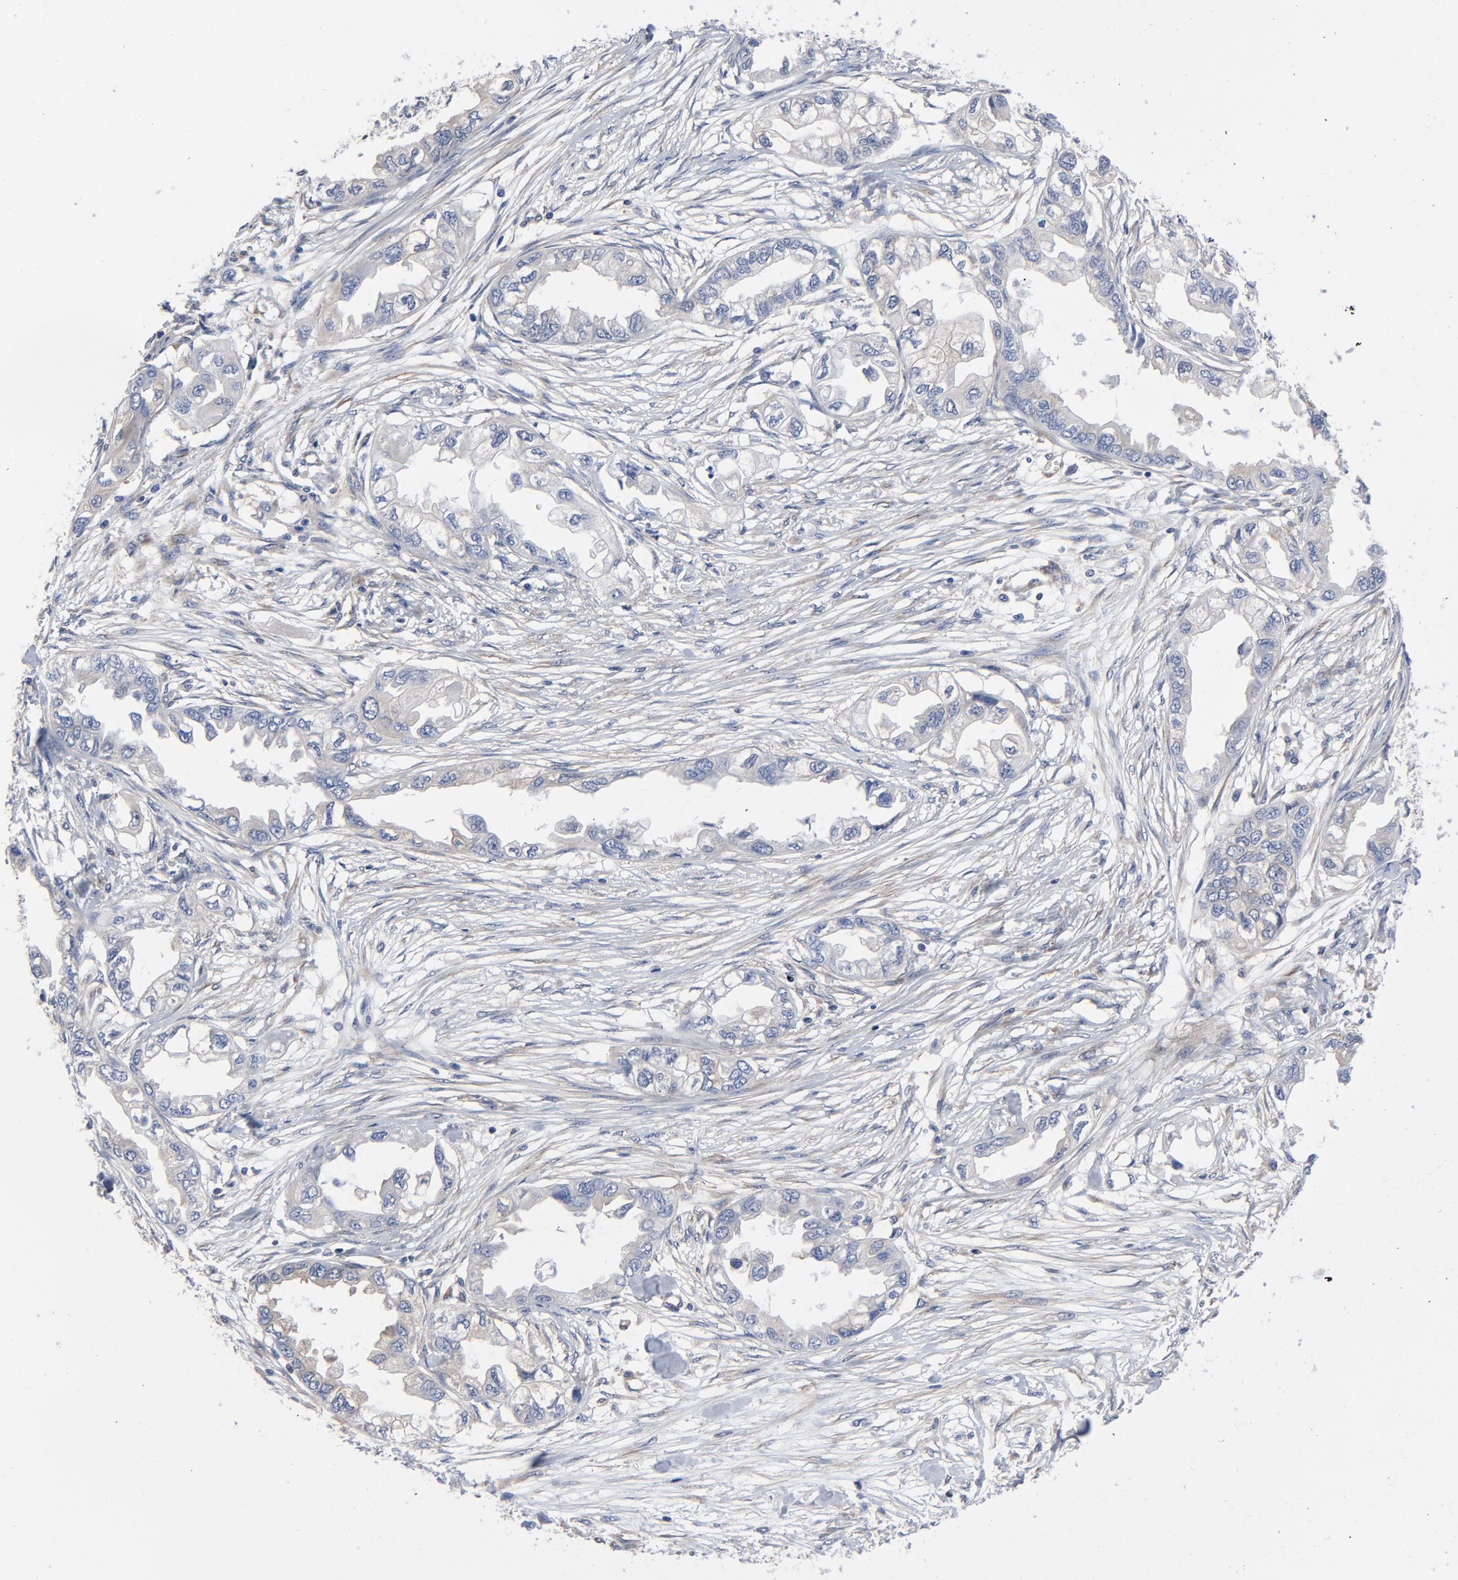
{"staining": {"intensity": "weak", "quantity": "<25%", "location": "cytoplasmic/membranous"}, "tissue": "endometrial cancer", "cell_type": "Tumor cells", "image_type": "cancer", "snomed": [{"axis": "morphology", "description": "Adenocarcinoma, NOS"}, {"axis": "topography", "description": "Endometrium"}], "caption": "Immunohistochemistry (IHC) of endometrial adenocarcinoma displays no expression in tumor cells.", "gene": "DYNLT3", "patient": {"sex": "female", "age": 67}}